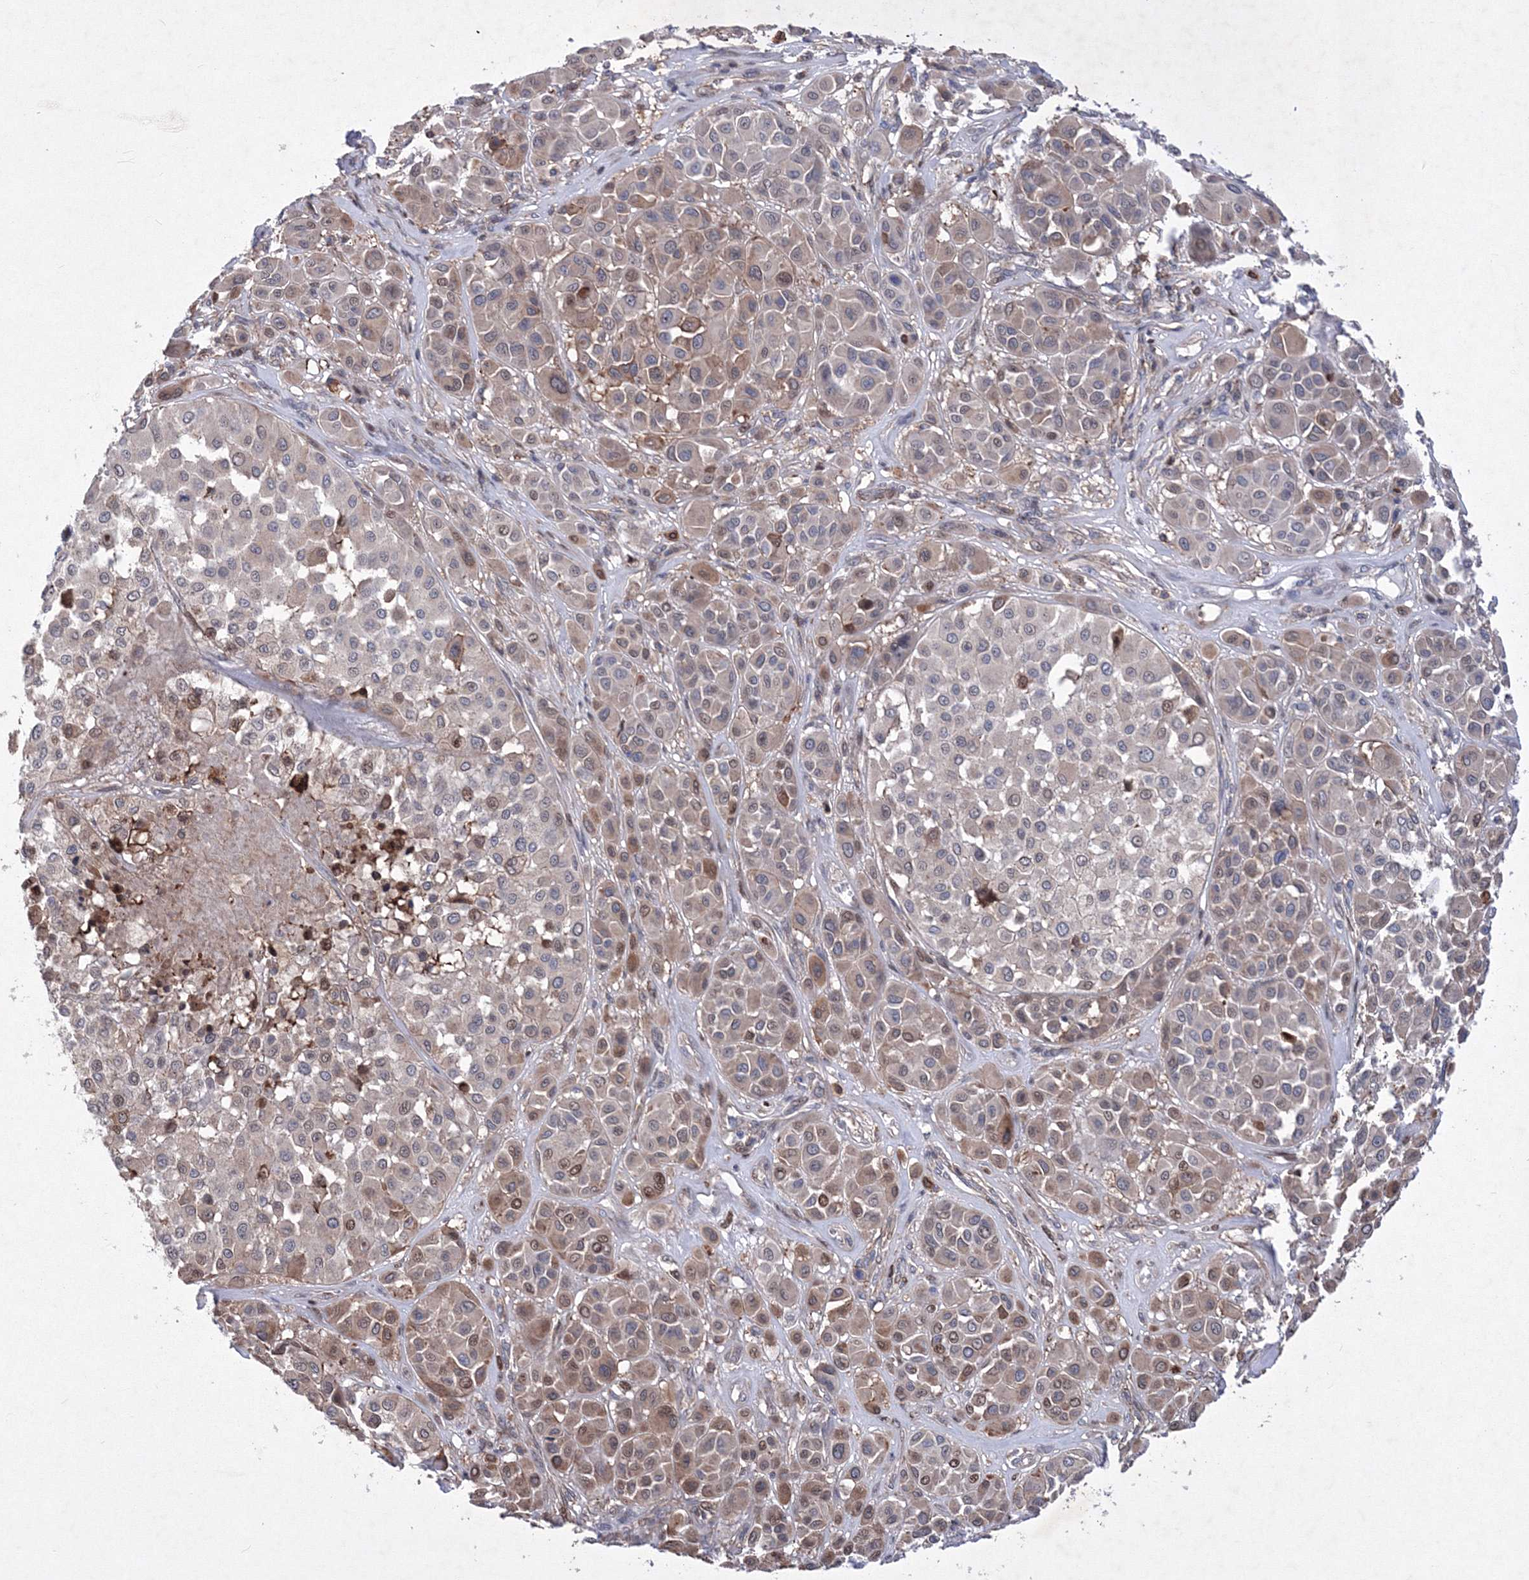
{"staining": {"intensity": "weak", "quantity": ">75%", "location": "cytoplasmic/membranous,nuclear"}, "tissue": "melanoma", "cell_type": "Tumor cells", "image_type": "cancer", "snomed": [{"axis": "morphology", "description": "Malignant melanoma, Metastatic site"}, {"axis": "topography", "description": "Soft tissue"}], "caption": "A micrograph of melanoma stained for a protein reveals weak cytoplasmic/membranous and nuclear brown staining in tumor cells. Immunohistochemistry (ihc) stains the protein in brown and the nuclei are stained blue.", "gene": "RNPEPL1", "patient": {"sex": "male", "age": 41}}